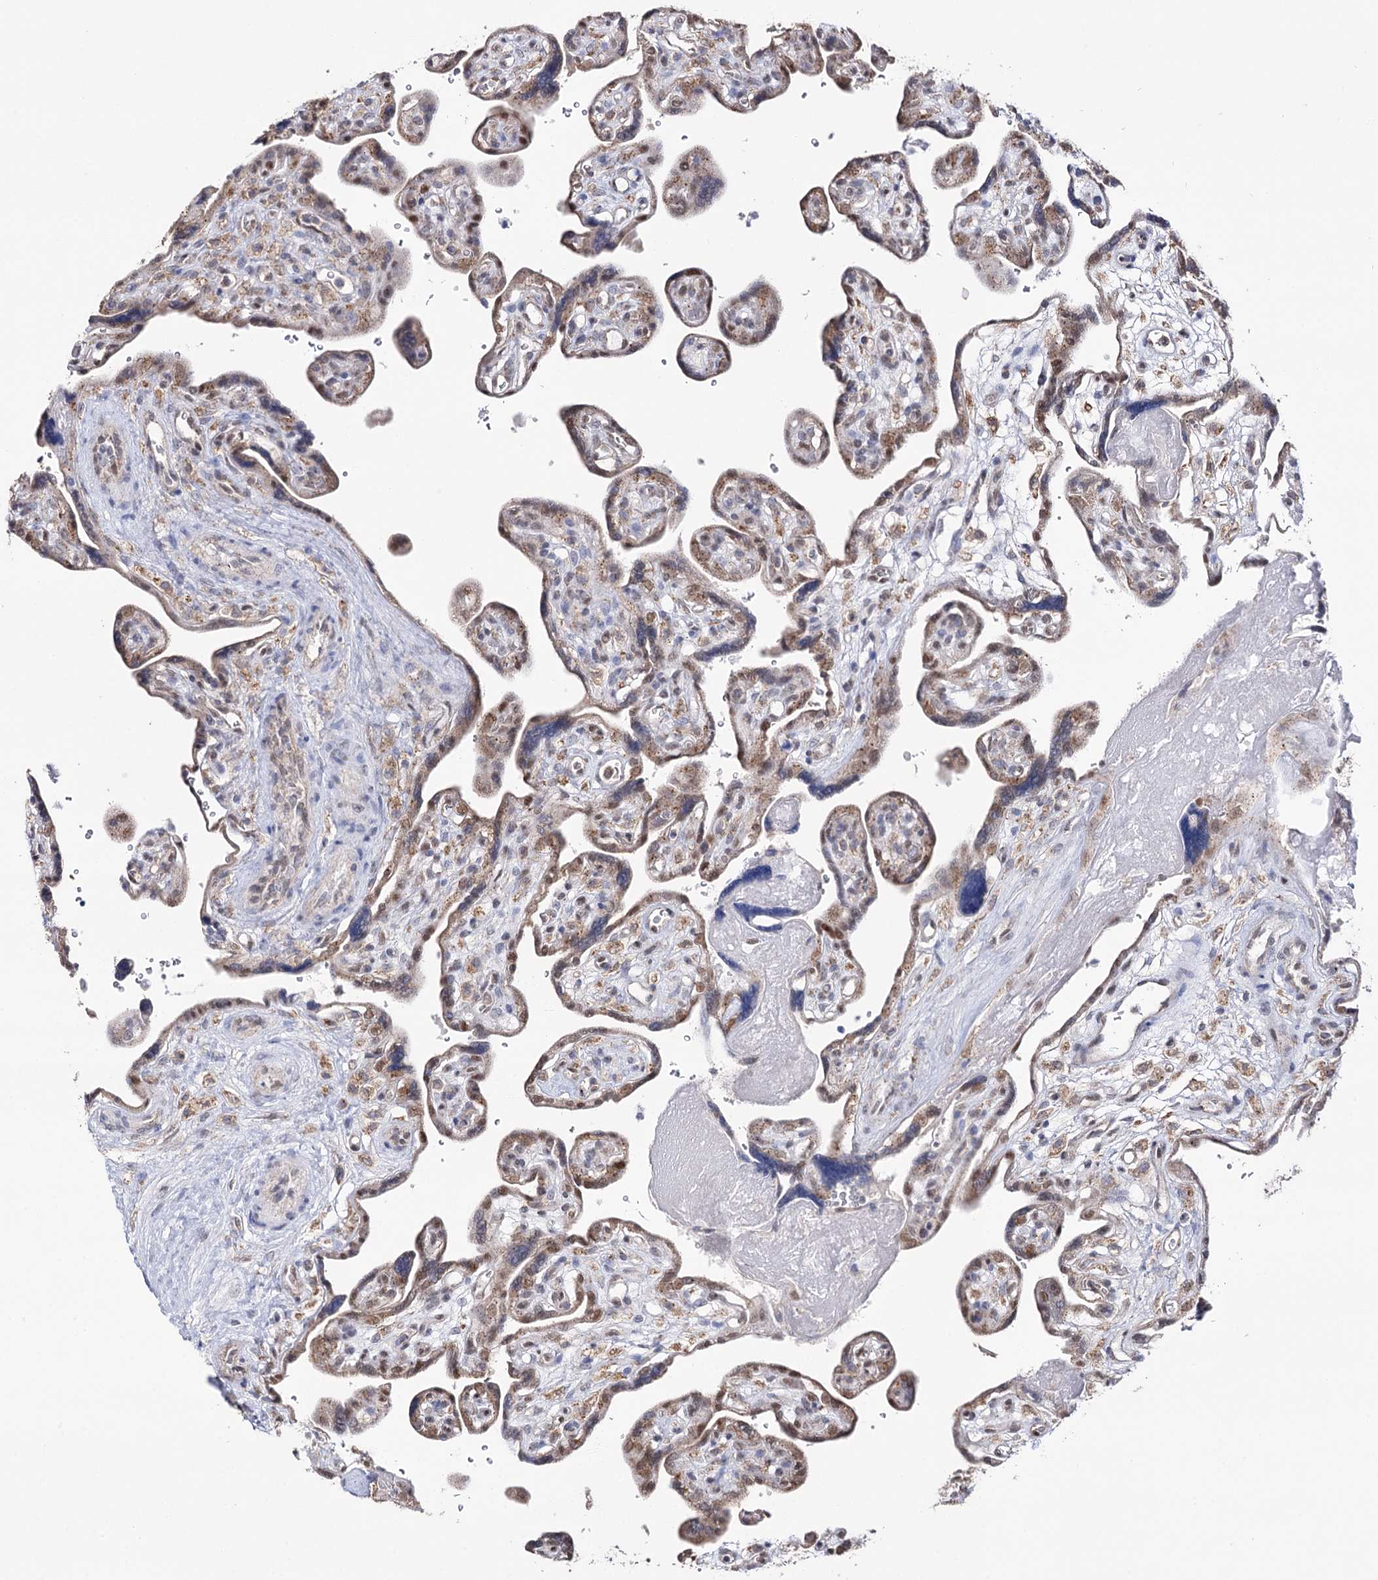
{"staining": {"intensity": "moderate", "quantity": ">75%", "location": "cytoplasmic/membranous,nuclear"}, "tissue": "placenta", "cell_type": "Trophoblastic cells", "image_type": "normal", "snomed": [{"axis": "morphology", "description": "Normal tissue, NOS"}, {"axis": "topography", "description": "Placenta"}], "caption": "A high-resolution image shows immunohistochemistry (IHC) staining of benign placenta, which reveals moderate cytoplasmic/membranous,nuclear expression in approximately >75% of trophoblastic cells.", "gene": "VGLL4", "patient": {"sex": "female", "age": 39}}